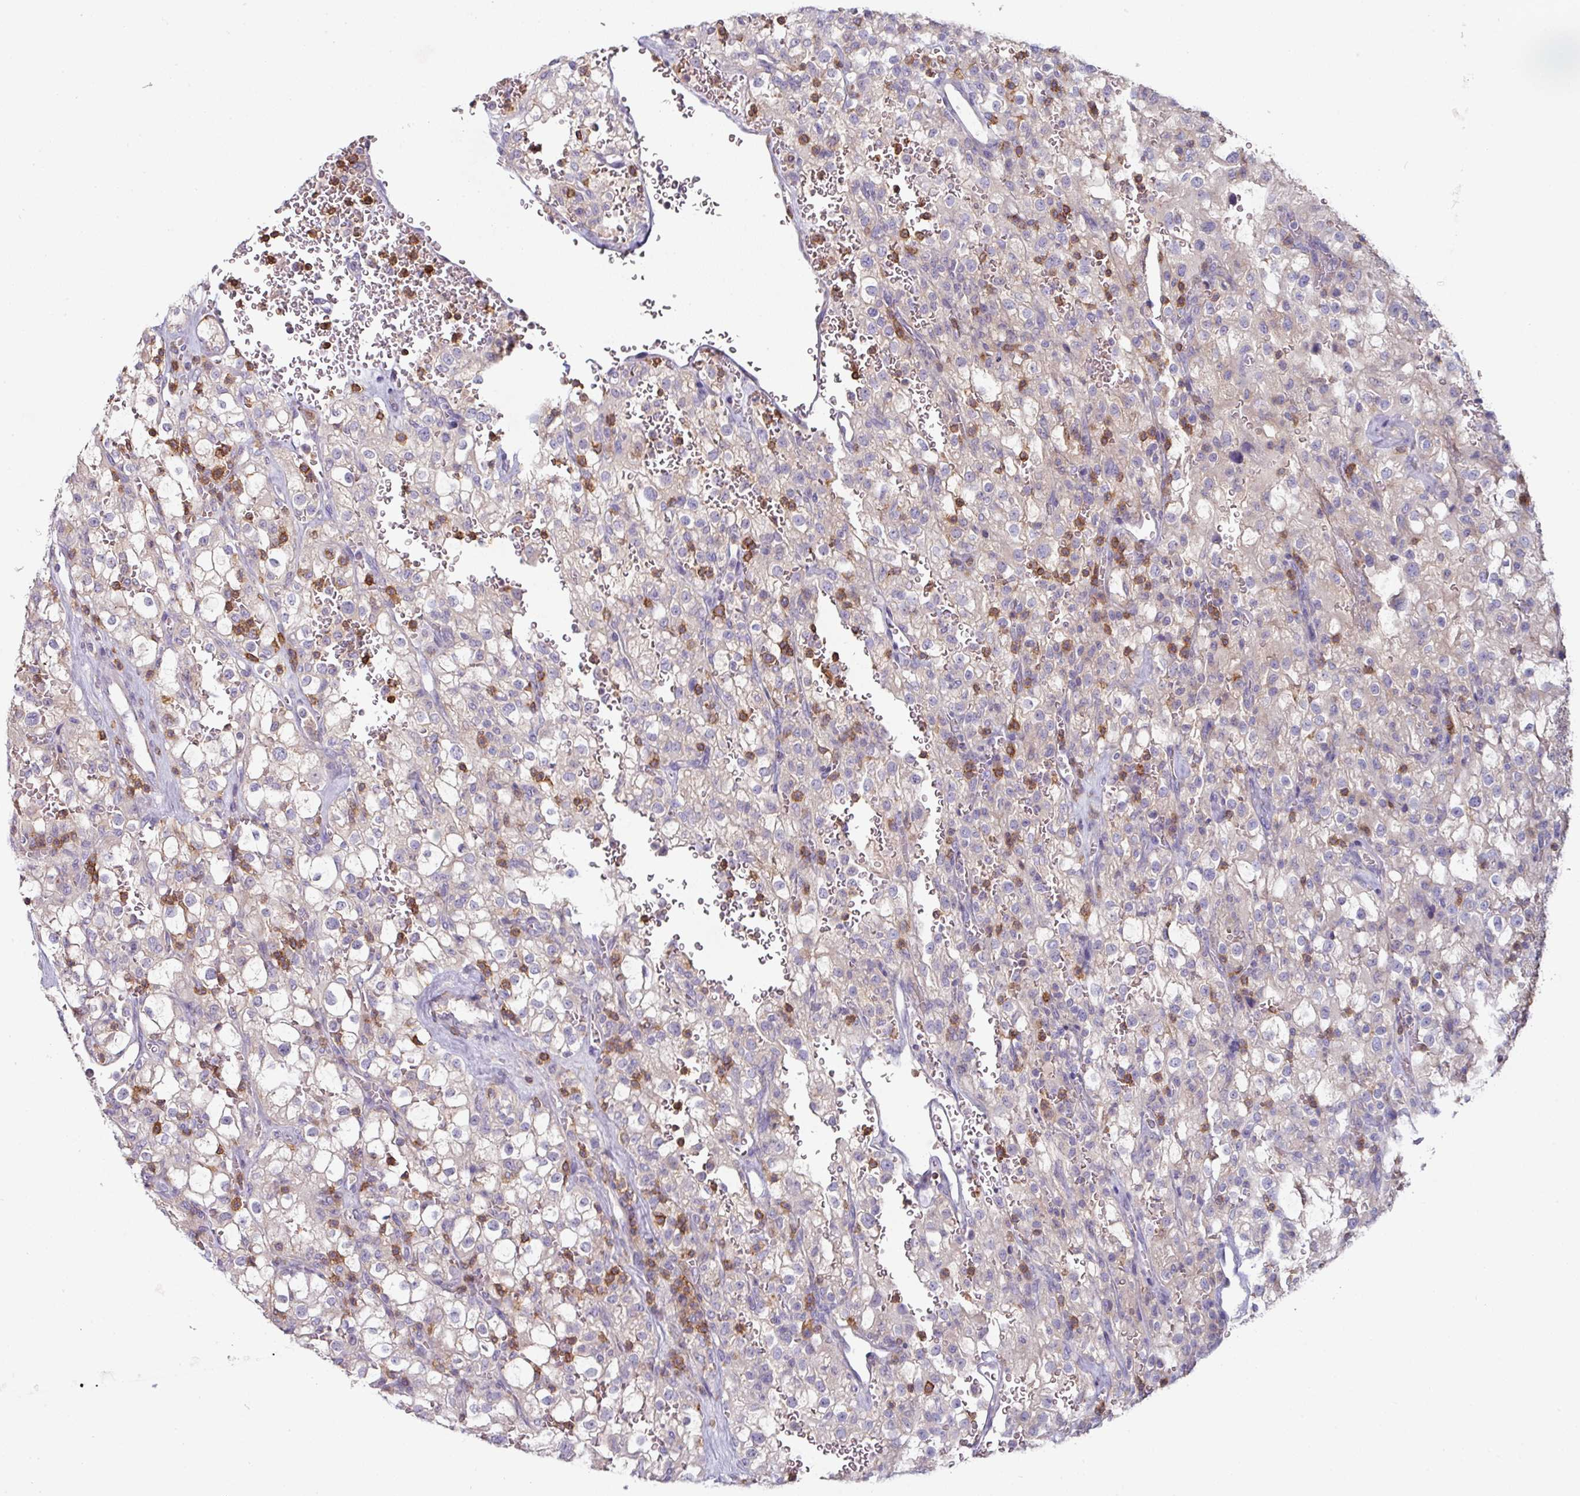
{"staining": {"intensity": "negative", "quantity": "none", "location": "none"}, "tissue": "renal cancer", "cell_type": "Tumor cells", "image_type": "cancer", "snomed": [{"axis": "morphology", "description": "Adenocarcinoma, NOS"}, {"axis": "topography", "description": "Kidney"}], "caption": "High magnification brightfield microscopy of renal cancer (adenocarcinoma) stained with DAB (brown) and counterstained with hematoxylin (blue): tumor cells show no significant staining.", "gene": "CD3G", "patient": {"sex": "female", "age": 74}}